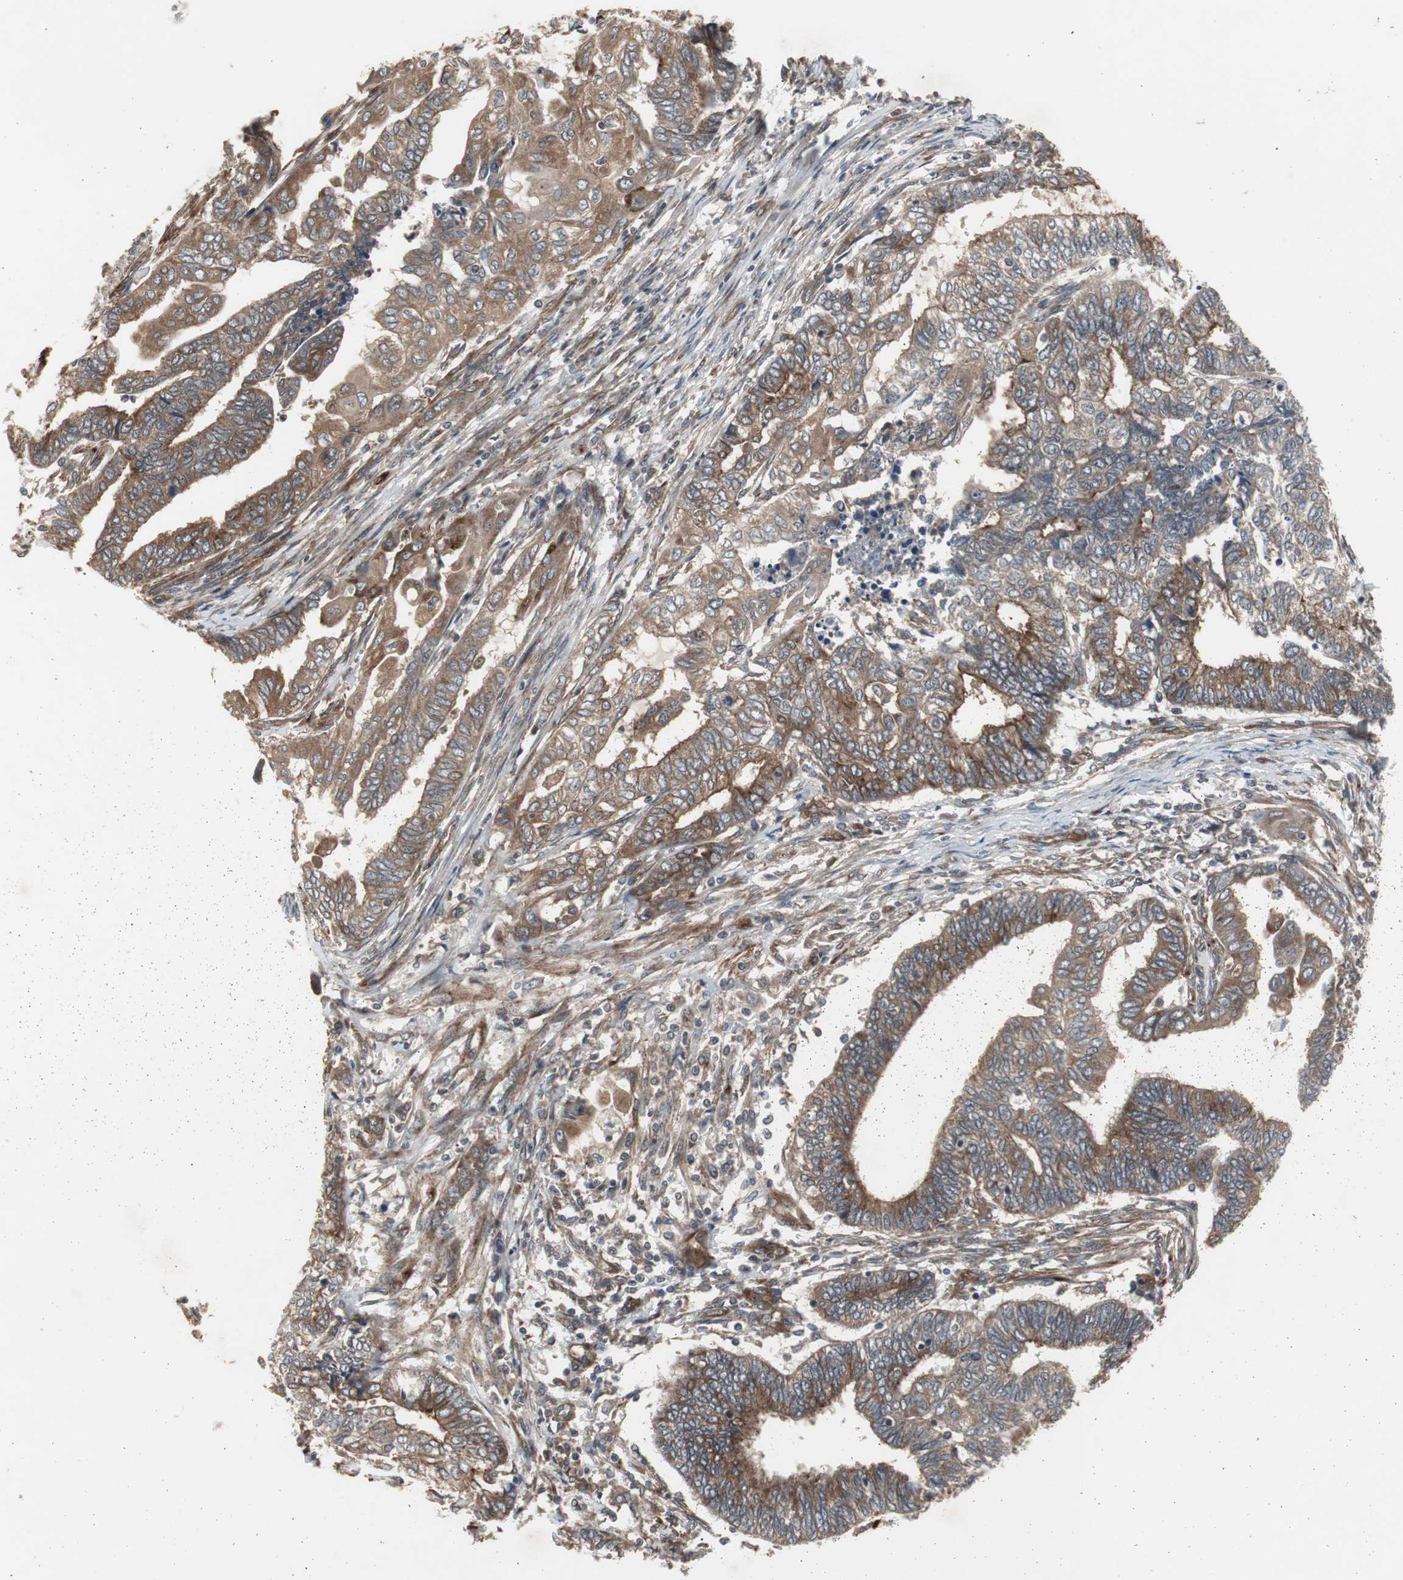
{"staining": {"intensity": "moderate", "quantity": ">75%", "location": "cytoplasmic/membranous"}, "tissue": "endometrial cancer", "cell_type": "Tumor cells", "image_type": "cancer", "snomed": [{"axis": "morphology", "description": "Adenocarcinoma, NOS"}, {"axis": "topography", "description": "Uterus"}, {"axis": "topography", "description": "Endometrium"}], "caption": "Immunohistochemical staining of human endometrial cancer (adenocarcinoma) exhibits medium levels of moderate cytoplasmic/membranous staining in about >75% of tumor cells.", "gene": "ATP2B2", "patient": {"sex": "female", "age": 70}}